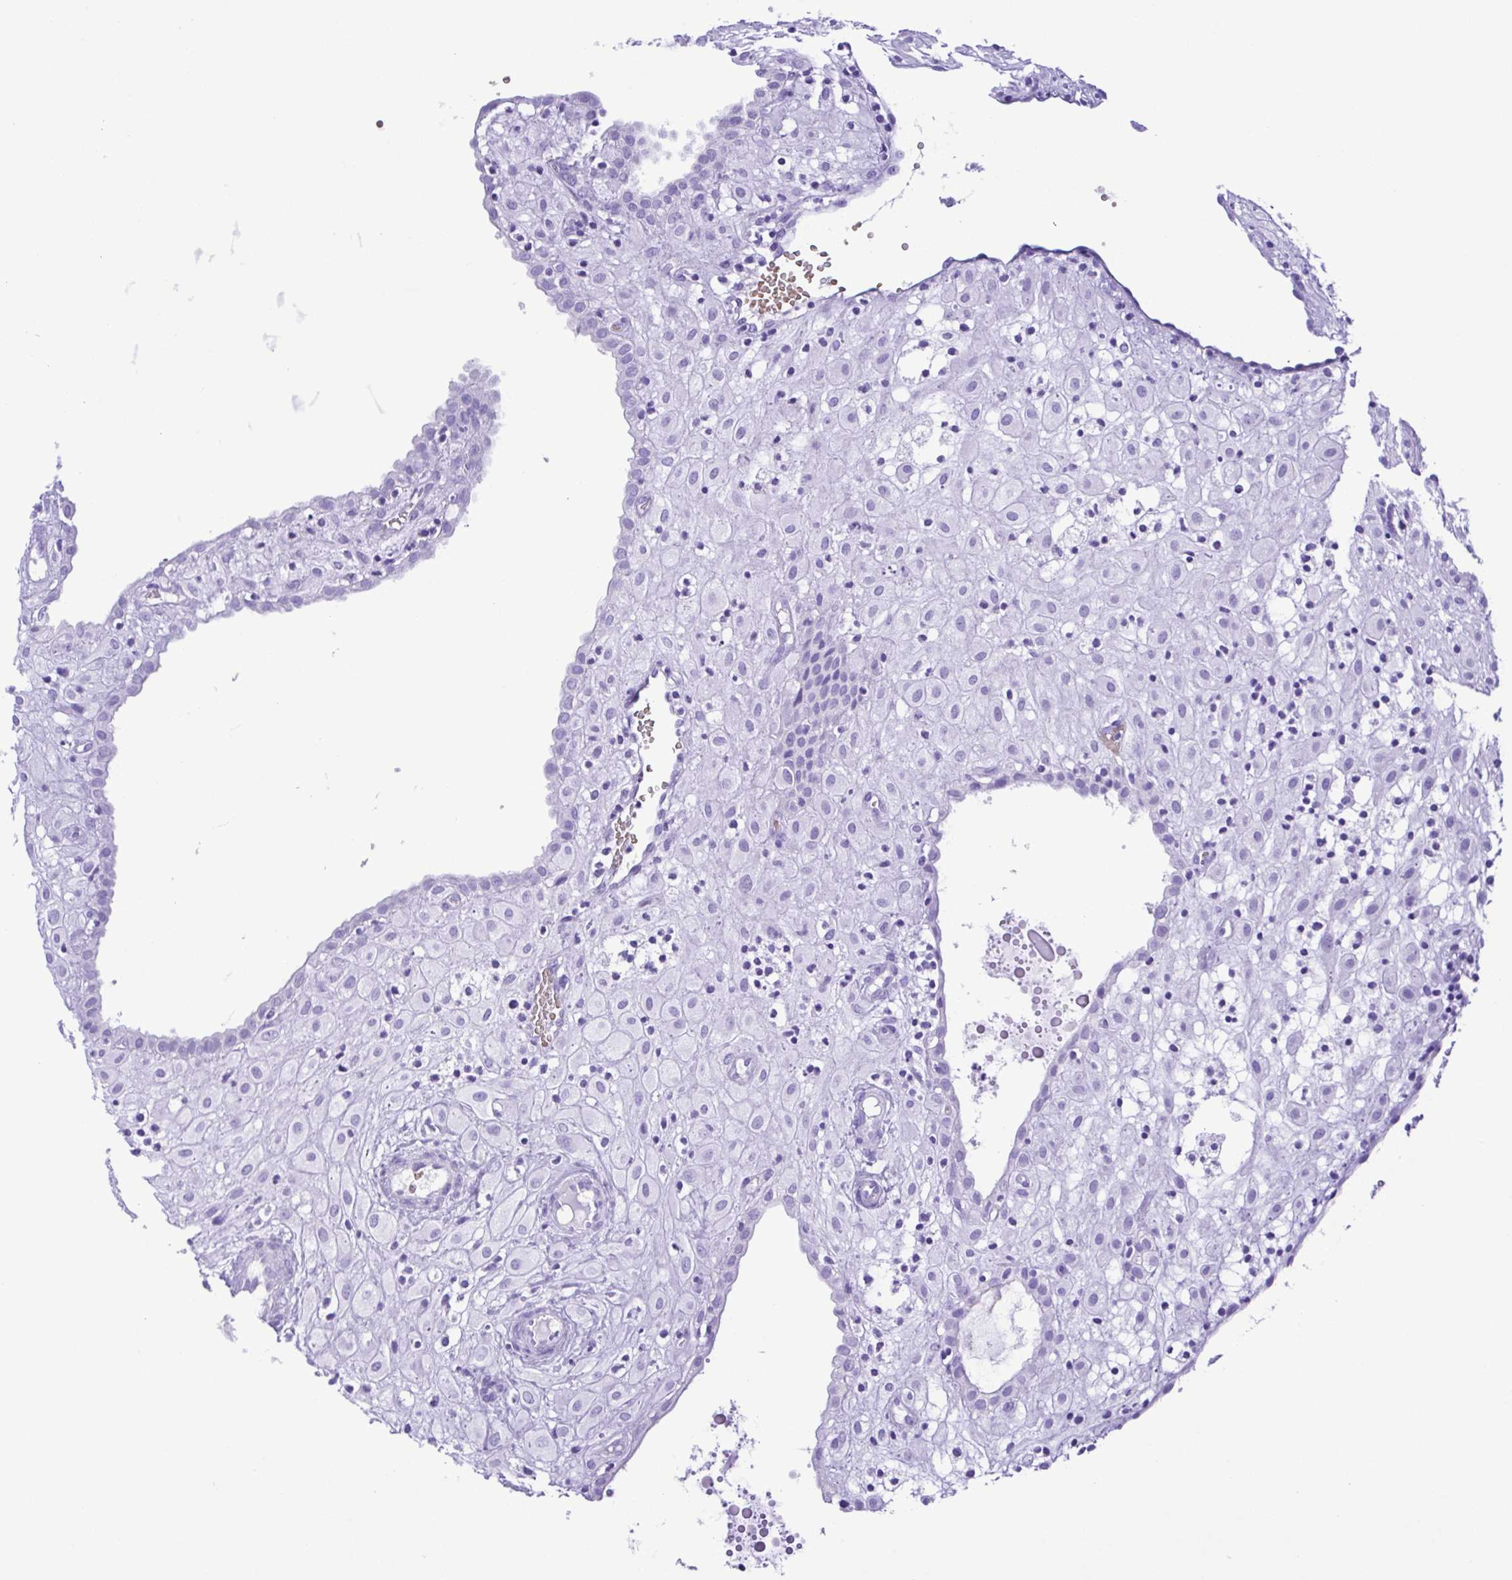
{"staining": {"intensity": "negative", "quantity": "none", "location": "none"}, "tissue": "placenta", "cell_type": "Decidual cells", "image_type": "normal", "snomed": [{"axis": "morphology", "description": "Normal tissue, NOS"}, {"axis": "topography", "description": "Placenta"}], "caption": "DAB (3,3'-diaminobenzidine) immunohistochemical staining of benign human placenta reveals no significant positivity in decidual cells. (Stains: DAB IHC with hematoxylin counter stain, Microscopy: brightfield microscopy at high magnification).", "gene": "SYT1", "patient": {"sex": "female", "age": 24}}